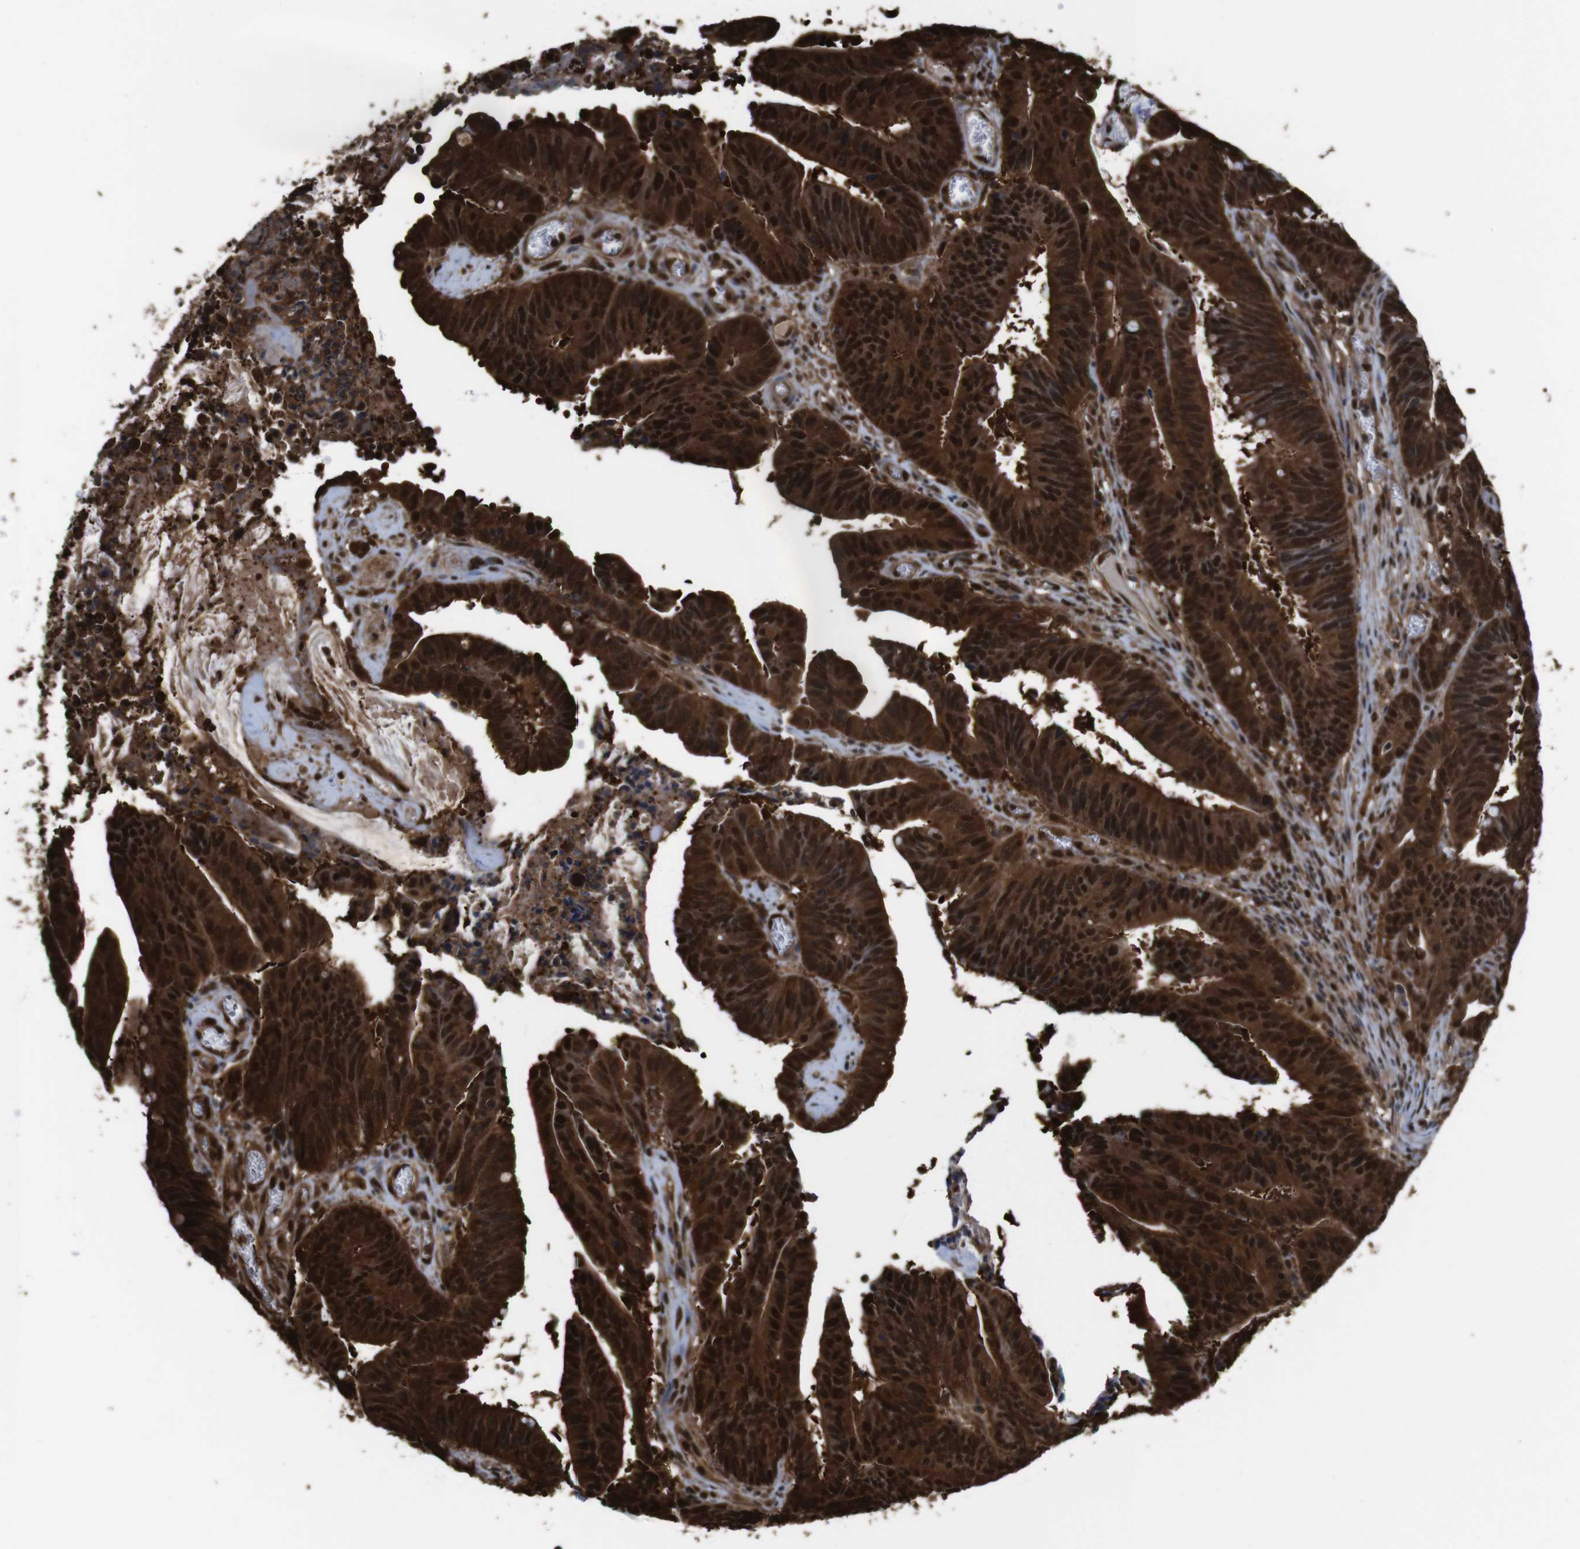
{"staining": {"intensity": "strong", "quantity": ">75%", "location": "cytoplasmic/membranous,nuclear"}, "tissue": "colorectal cancer", "cell_type": "Tumor cells", "image_type": "cancer", "snomed": [{"axis": "morphology", "description": "Adenocarcinoma, NOS"}, {"axis": "topography", "description": "Colon"}], "caption": "Immunohistochemical staining of colorectal cancer displays strong cytoplasmic/membranous and nuclear protein staining in about >75% of tumor cells.", "gene": "VCP", "patient": {"sex": "male", "age": 45}}